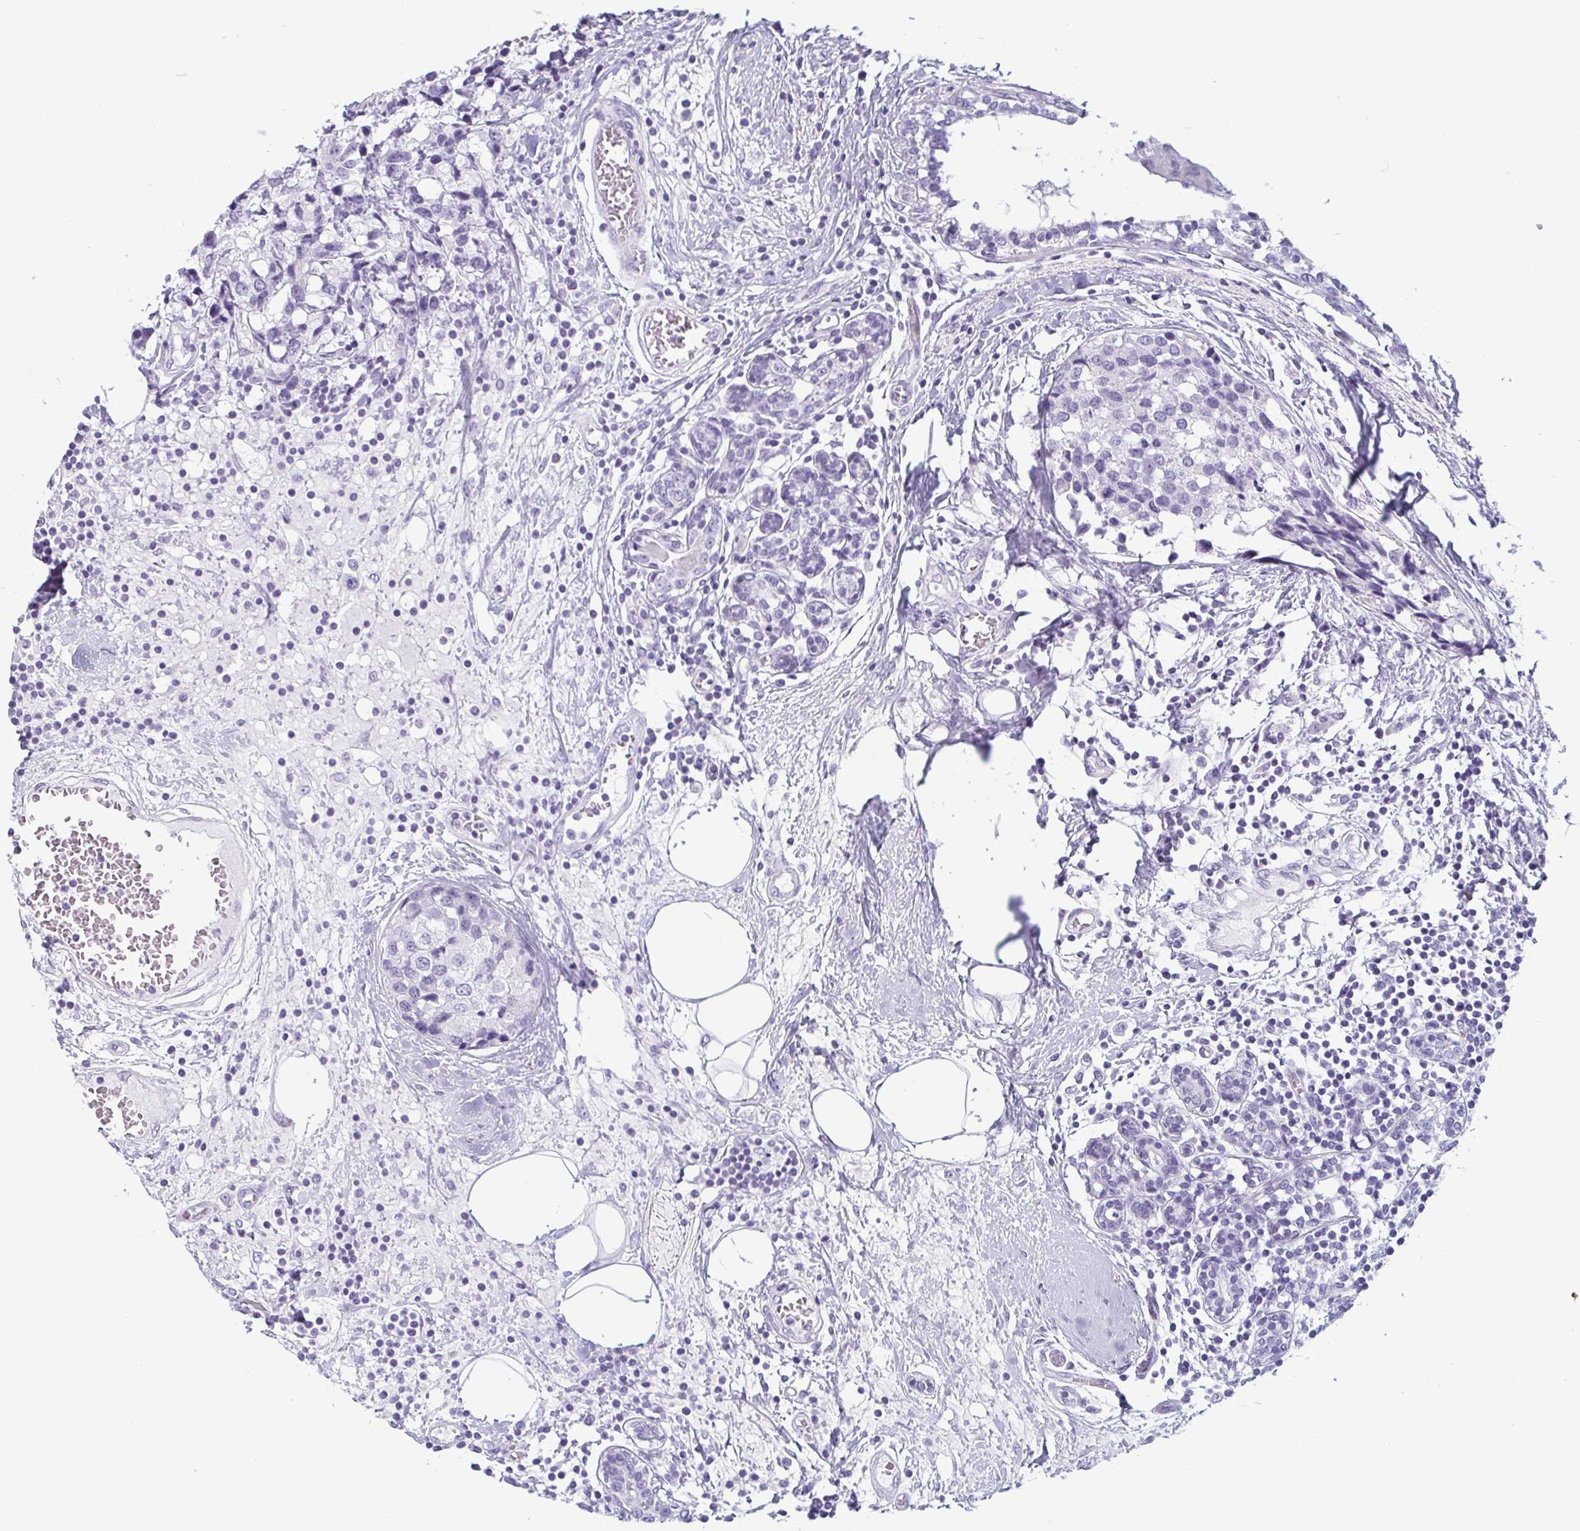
{"staining": {"intensity": "negative", "quantity": "none", "location": "none"}, "tissue": "breast cancer", "cell_type": "Tumor cells", "image_type": "cancer", "snomed": [{"axis": "morphology", "description": "Lobular carcinoma"}, {"axis": "topography", "description": "Breast"}], "caption": "This is an immunohistochemistry (IHC) micrograph of human lobular carcinoma (breast). There is no expression in tumor cells.", "gene": "KRT78", "patient": {"sex": "female", "age": 59}}